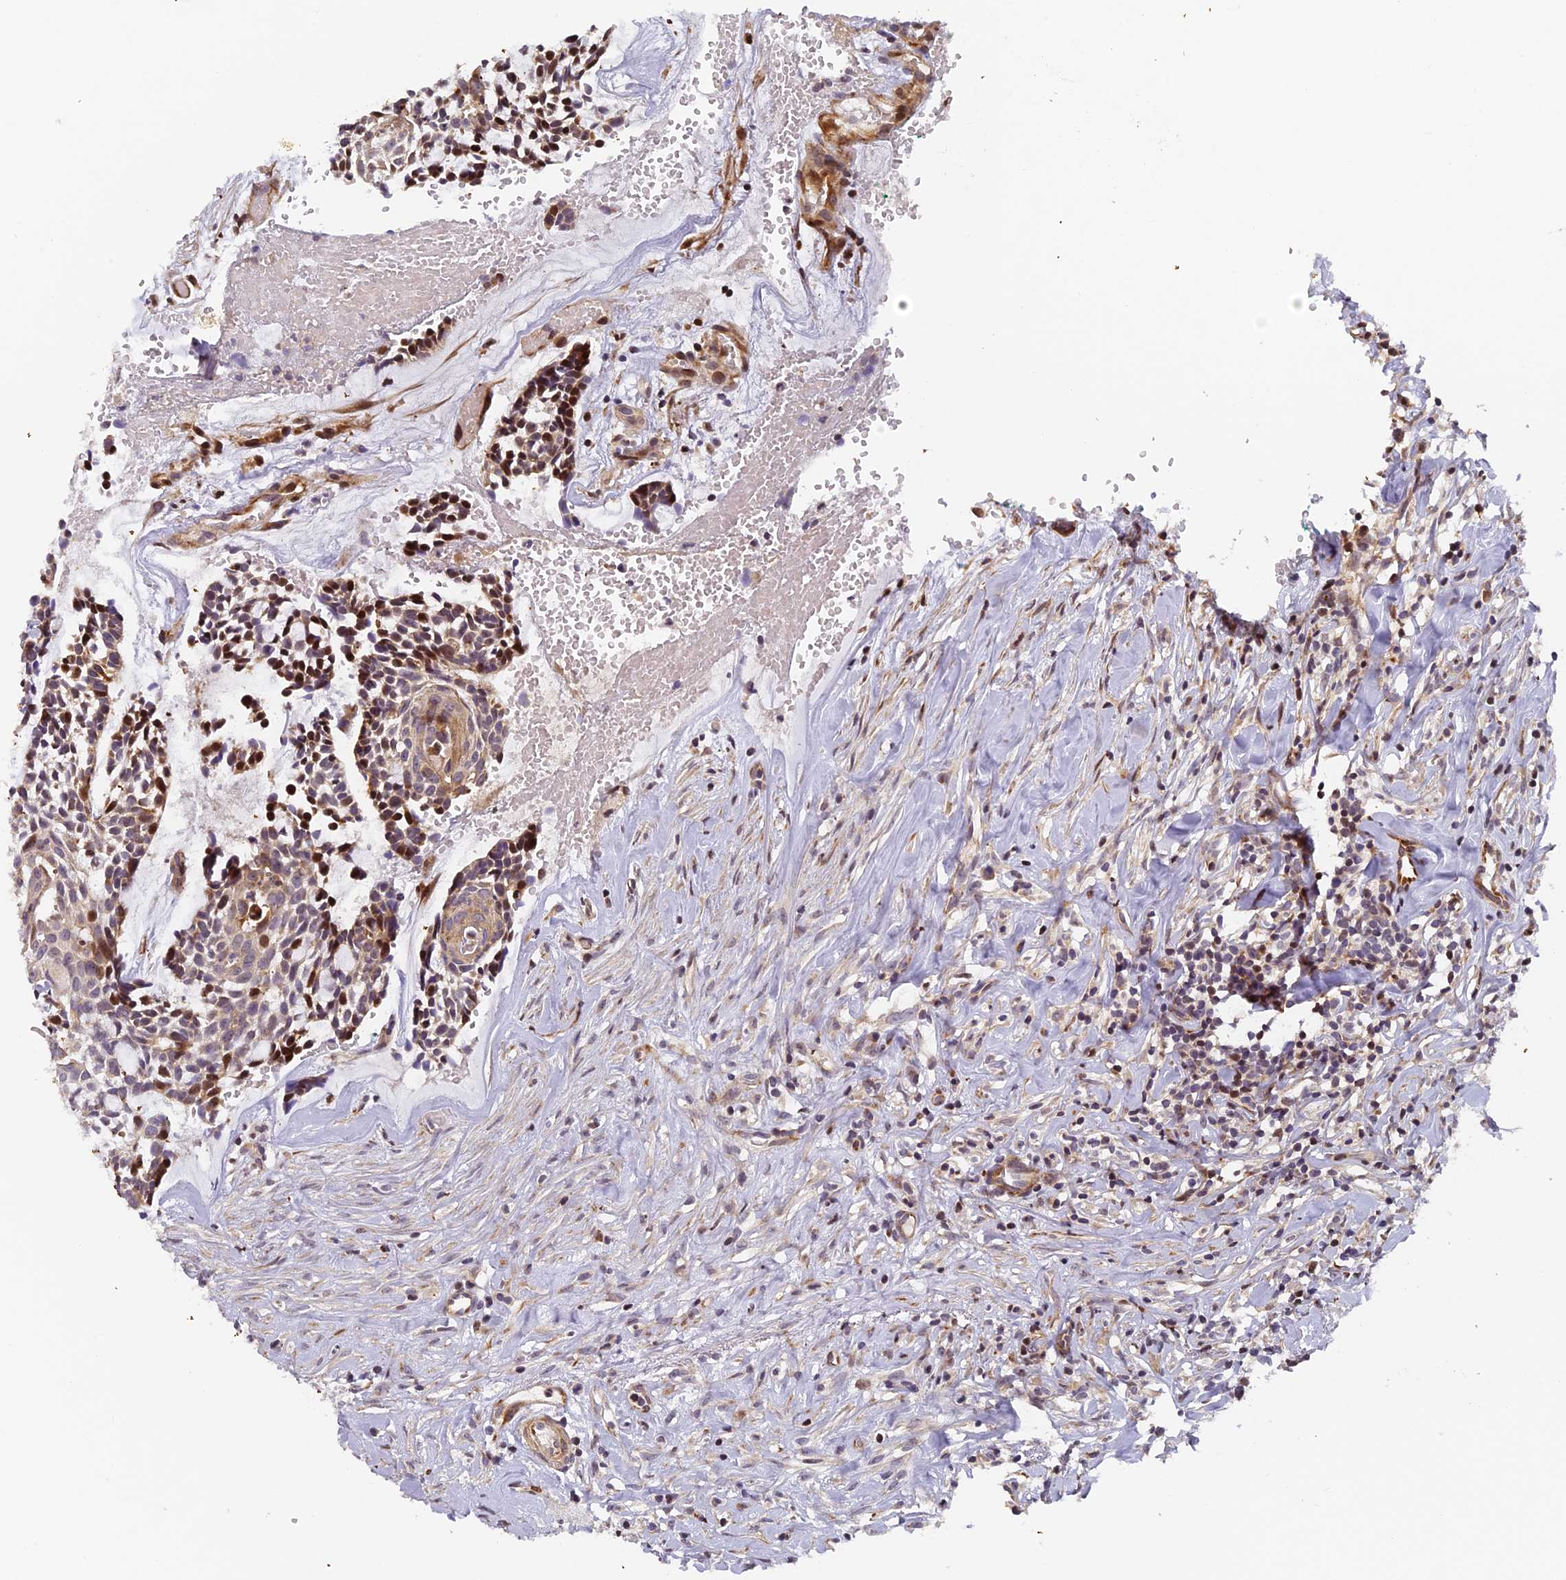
{"staining": {"intensity": "strong", "quantity": "<25%", "location": "nuclear"}, "tissue": "head and neck cancer", "cell_type": "Tumor cells", "image_type": "cancer", "snomed": [{"axis": "morphology", "description": "Normal tissue, NOS"}, {"axis": "morphology", "description": "Adenocarcinoma, NOS"}, {"axis": "topography", "description": "Subcutis"}, {"axis": "topography", "description": "Nasopharynx"}, {"axis": "topography", "description": "Head-Neck"}], "caption": "Tumor cells demonstrate medium levels of strong nuclear positivity in approximately <25% of cells in human head and neck cancer.", "gene": "RAB28", "patient": {"sex": "female", "age": 73}}